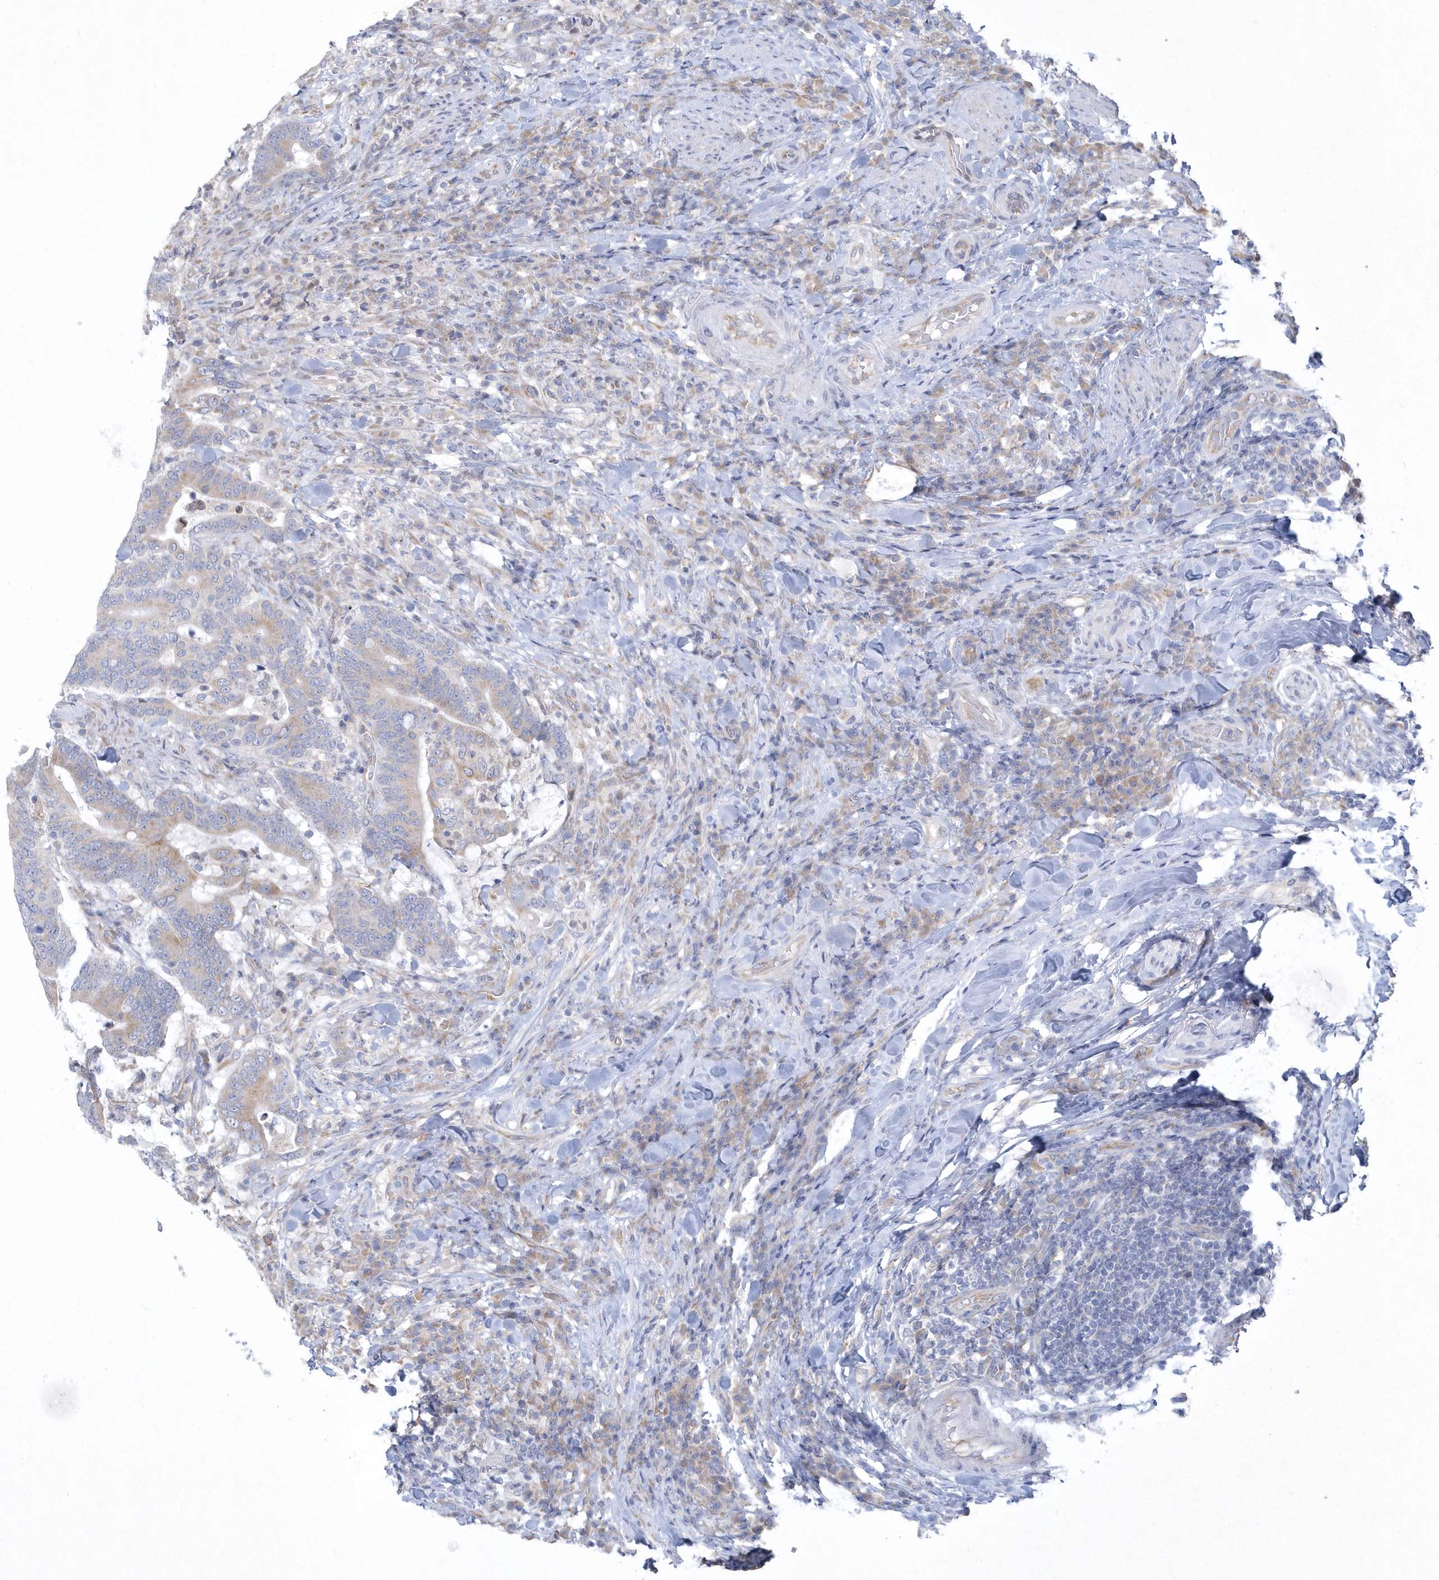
{"staining": {"intensity": "weak", "quantity": "25%-75%", "location": "cytoplasmic/membranous"}, "tissue": "colorectal cancer", "cell_type": "Tumor cells", "image_type": "cancer", "snomed": [{"axis": "morphology", "description": "Adenocarcinoma, NOS"}, {"axis": "topography", "description": "Colon"}], "caption": "Human colorectal cancer stained with a brown dye exhibits weak cytoplasmic/membranous positive staining in approximately 25%-75% of tumor cells.", "gene": "DGAT1", "patient": {"sex": "female", "age": 66}}